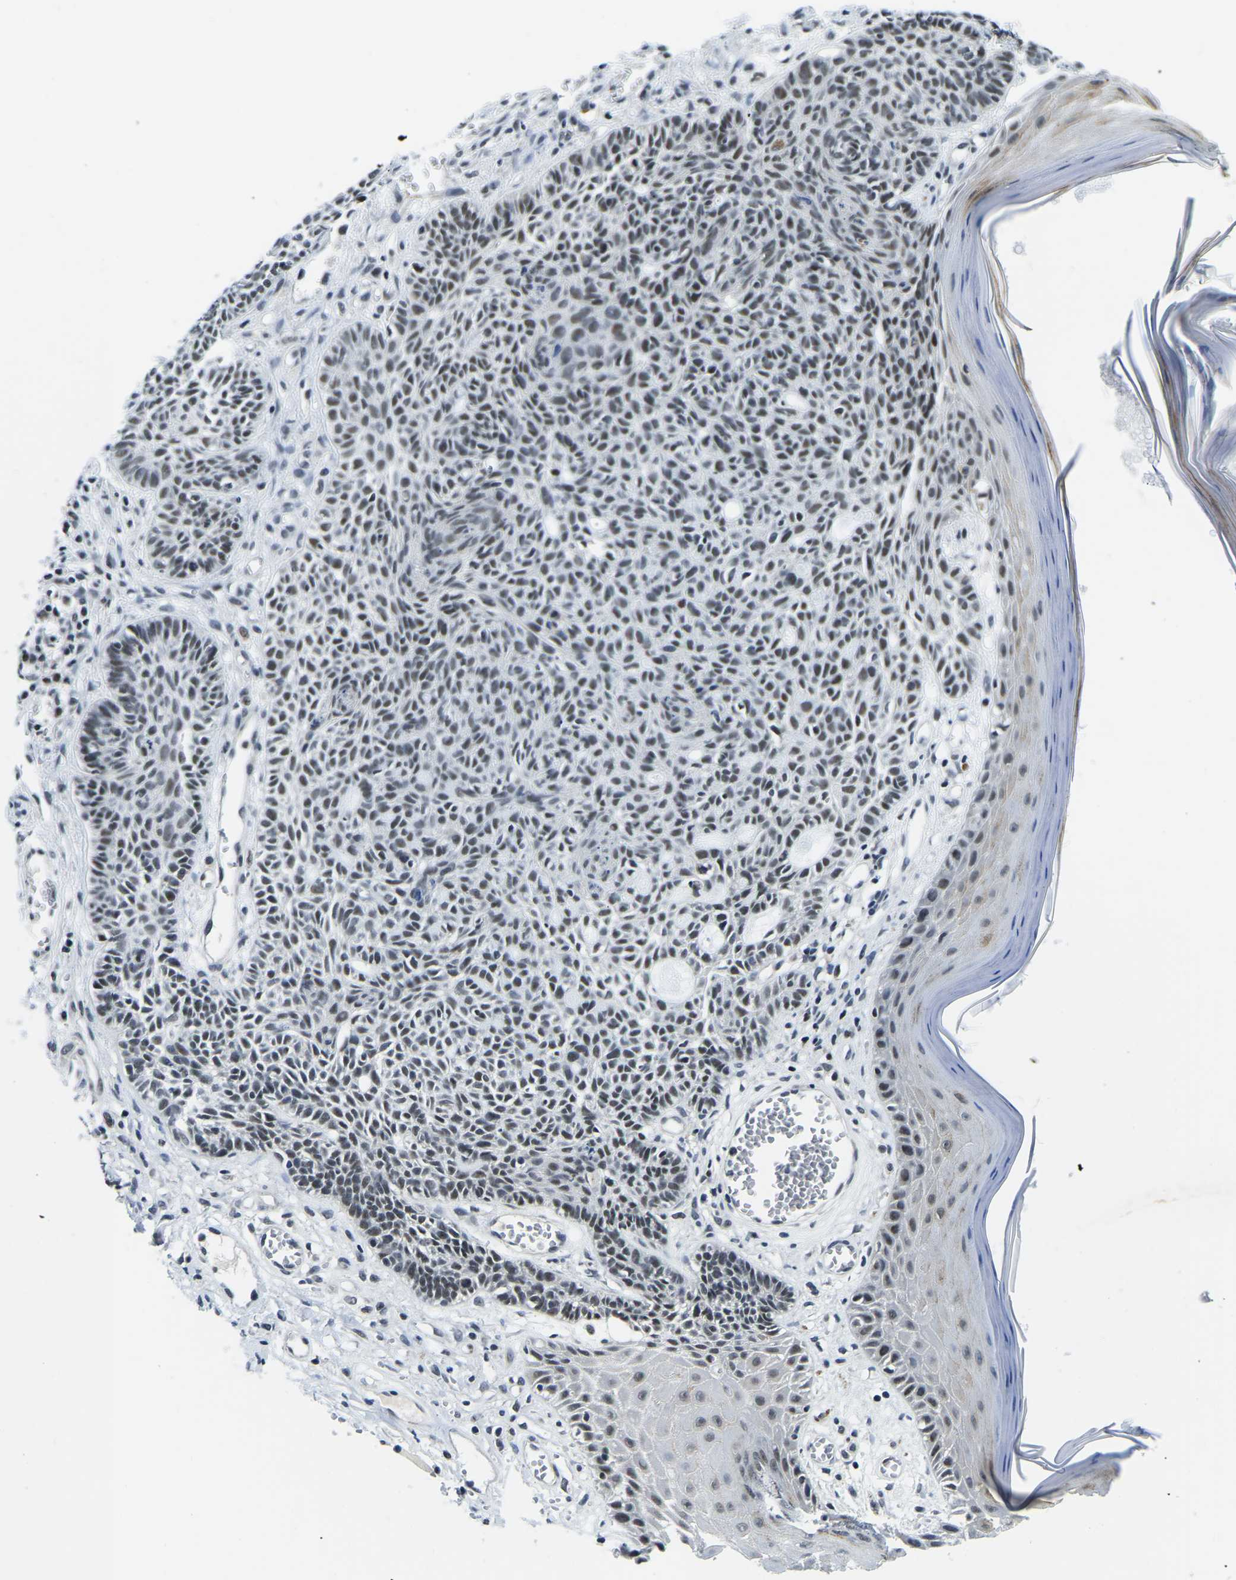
{"staining": {"intensity": "weak", "quantity": "25%-75%", "location": "nuclear"}, "tissue": "skin cancer", "cell_type": "Tumor cells", "image_type": "cancer", "snomed": [{"axis": "morphology", "description": "Basal cell carcinoma"}, {"axis": "topography", "description": "Skin"}], "caption": "Skin cancer was stained to show a protein in brown. There is low levels of weak nuclear staining in about 25%-75% of tumor cells. The protein of interest is stained brown, and the nuclei are stained in blue (DAB (3,3'-diaminobenzidine) IHC with brightfield microscopy, high magnification).", "gene": "POLDIP3", "patient": {"sex": "male", "age": 67}}